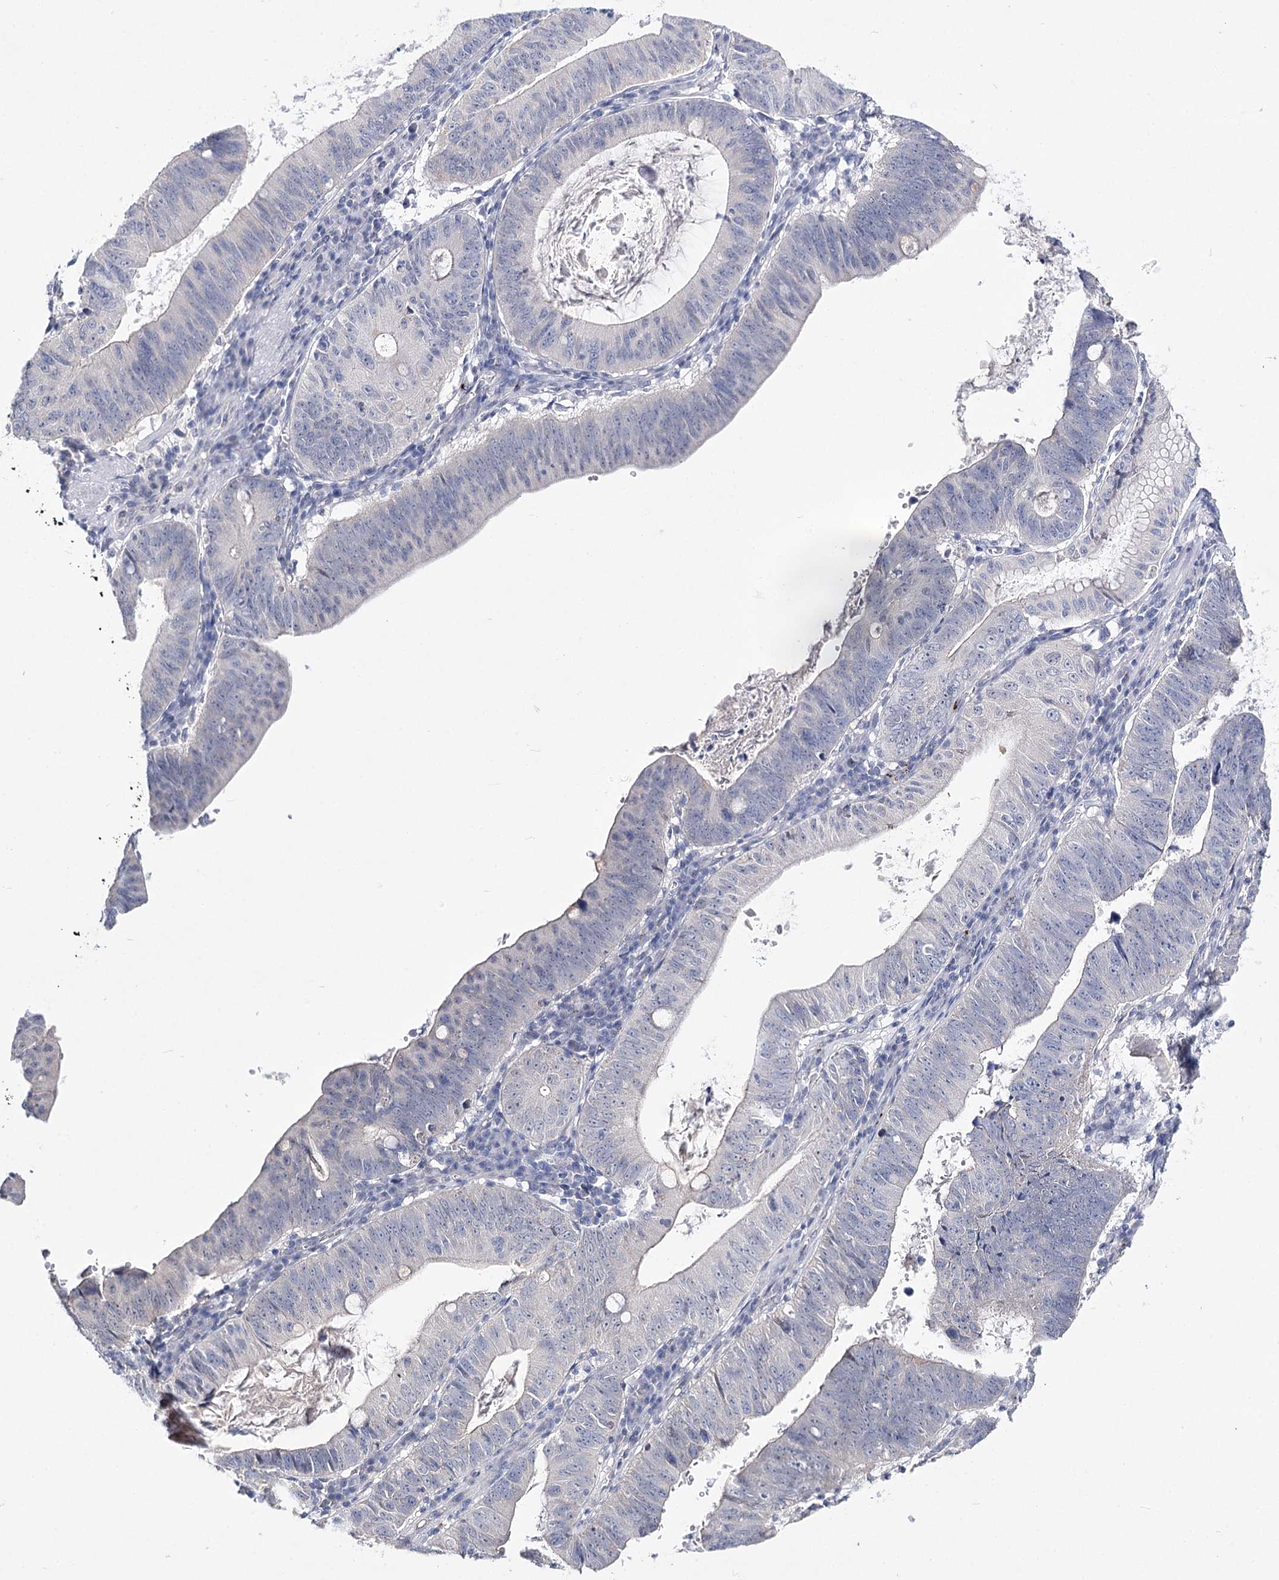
{"staining": {"intensity": "negative", "quantity": "none", "location": "none"}, "tissue": "stomach cancer", "cell_type": "Tumor cells", "image_type": "cancer", "snomed": [{"axis": "morphology", "description": "Adenocarcinoma, NOS"}, {"axis": "topography", "description": "Stomach"}], "caption": "Immunohistochemistry (IHC) of human adenocarcinoma (stomach) exhibits no positivity in tumor cells. Nuclei are stained in blue.", "gene": "ATP10B", "patient": {"sex": "male", "age": 59}}